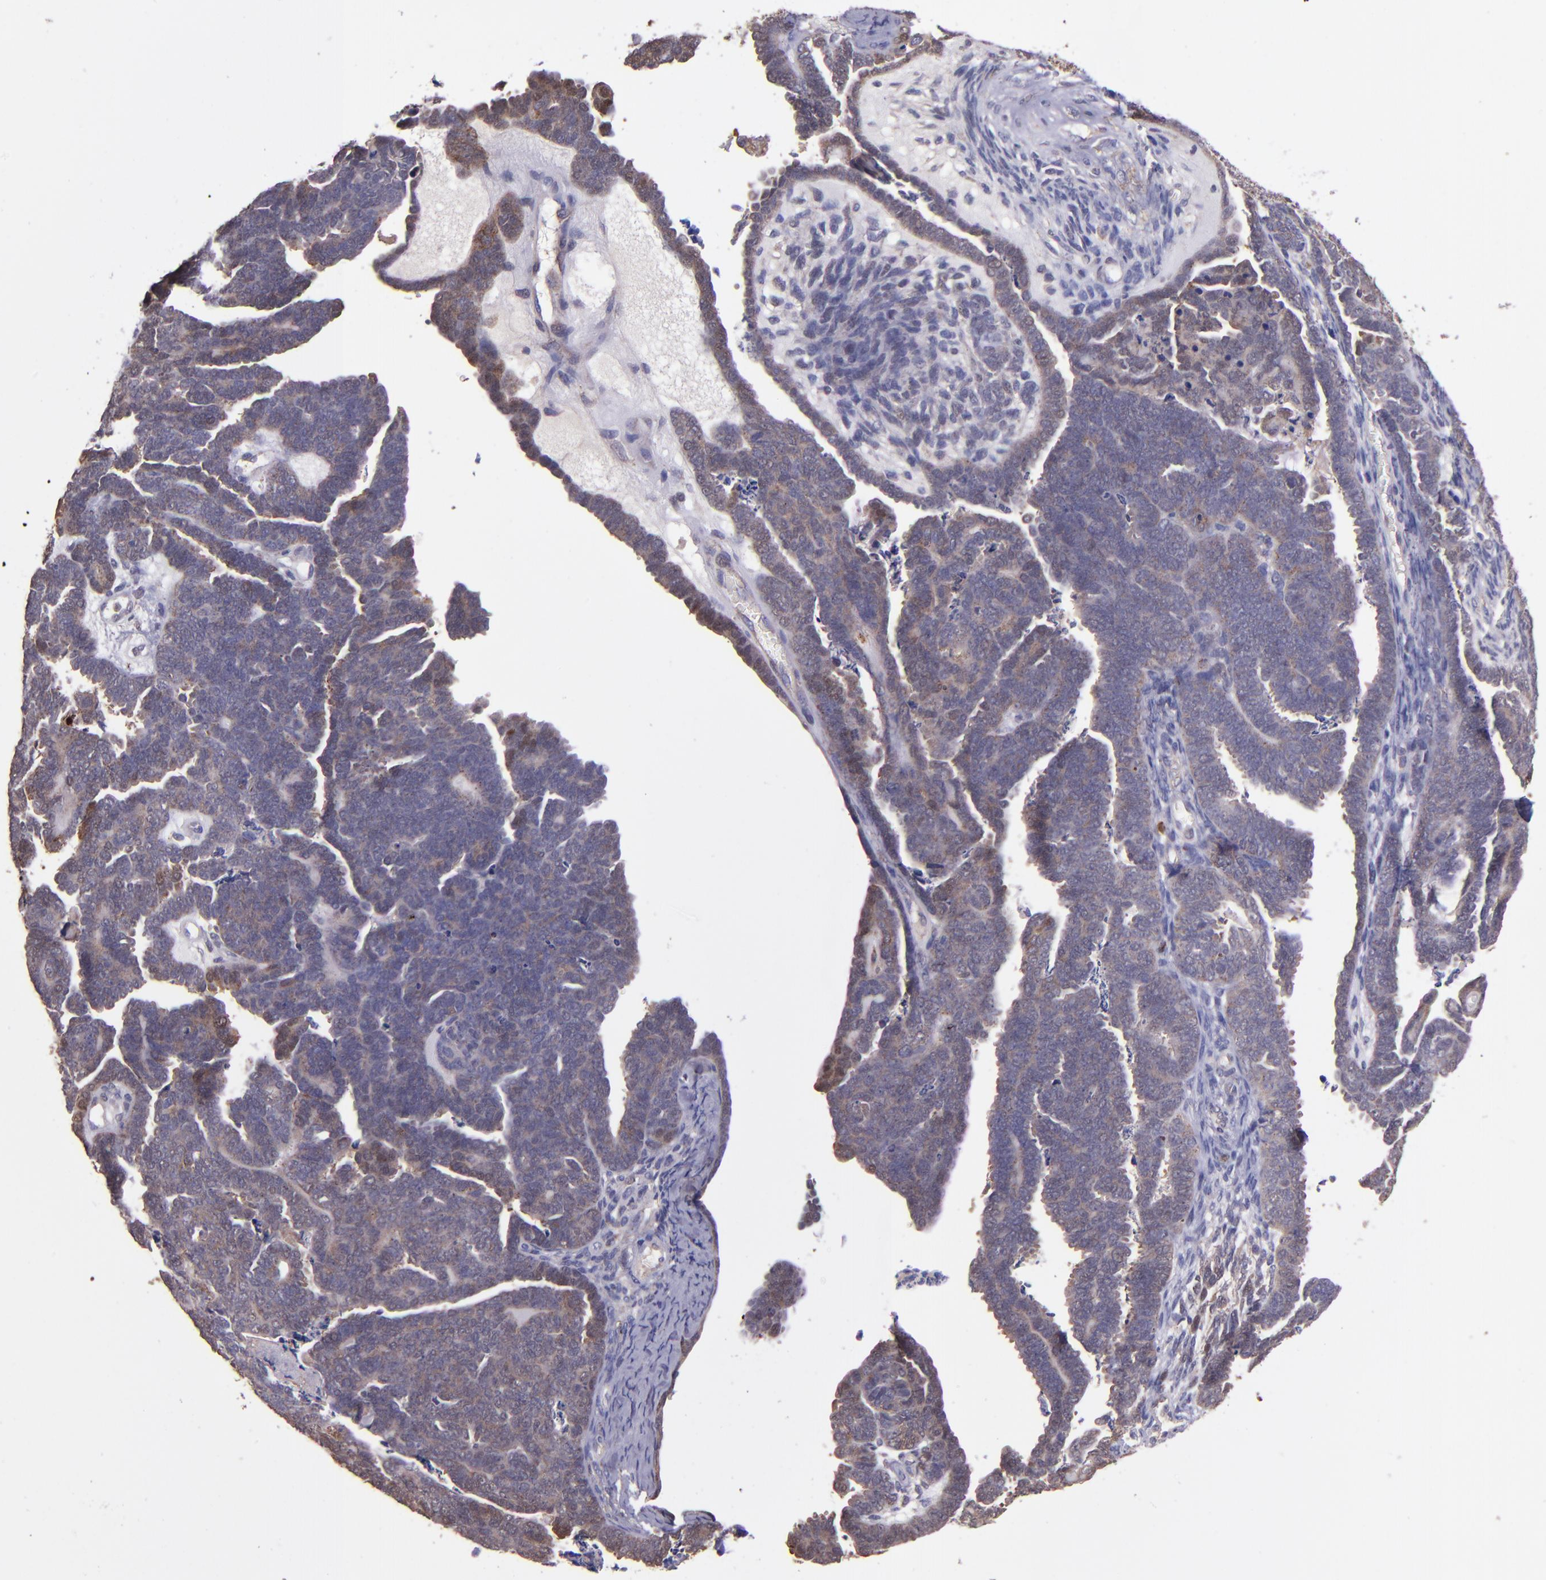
{"staining": {"intensity": "weak", "quantity": ">75%", "location": "cytoplasmic/membranous"}, "tissue": "endometrial cancer", "cell_type": "Tumor cells", "image_type": "cancer", "snomed": [{"axis": "morphology", "description": "Neoplasm, malignant, NOS"}, {"axis": "topography", "description": "Endometrium"}], "caption": "Immunohistochemical staining of endometrial cancer (malignant neoplasm) demonstrates low levels of weak cytoplasmic/membranous protein staining in about >75% of tumor cells.", "gene": "WASHC1", "patient": {"sex": "female", "age": 74}}